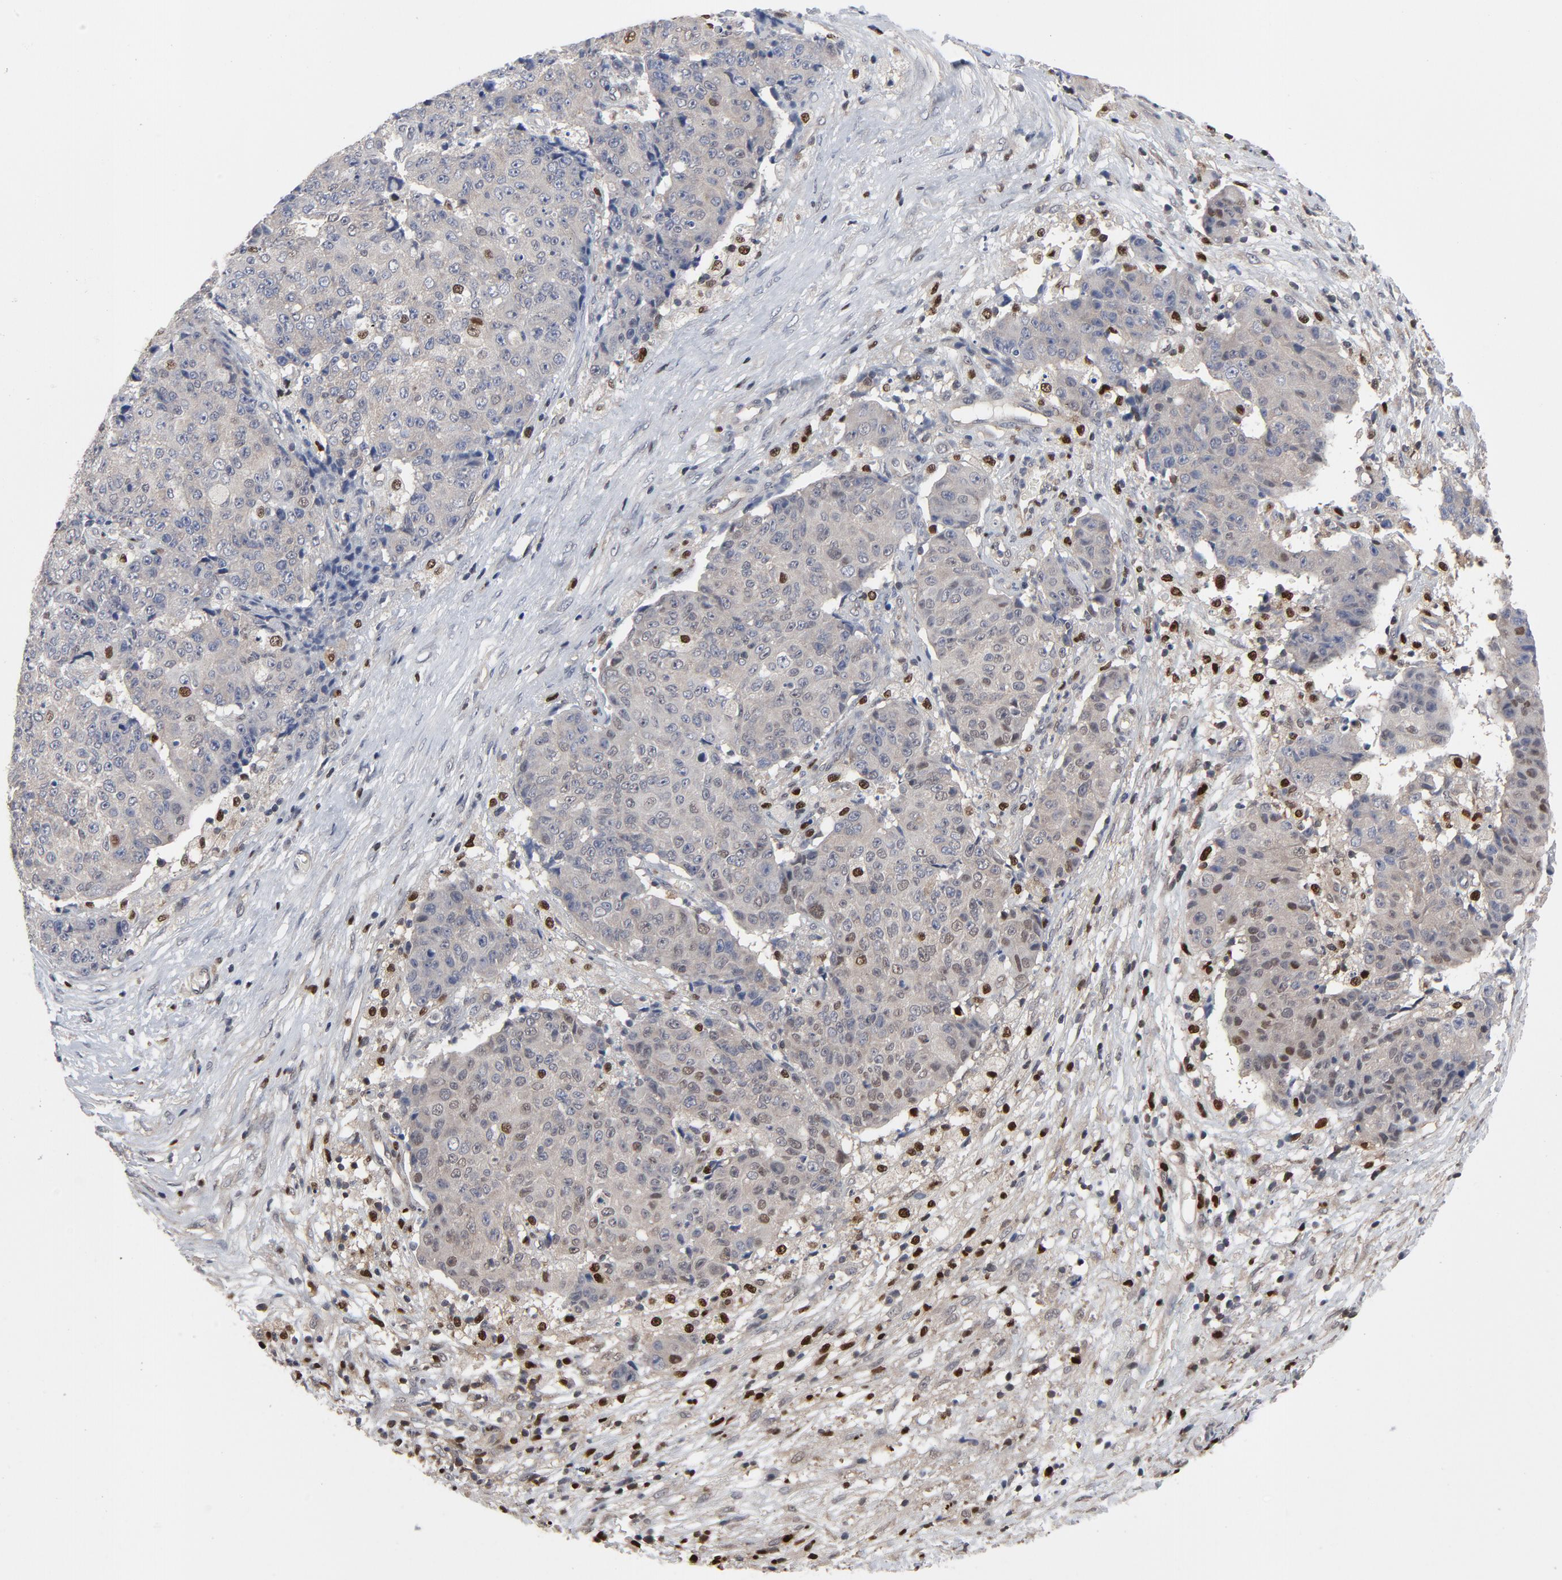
{"staining": {"intensity": "moderate", "quantity": "<25%", "location": "cytoplasmic/membranous"}, "tissue": "ovarian cancer", "cell_type": "Tumor cells", "image_type": "cancer", "snomed": [{"axis": "morphology", "description": "Carcinoma, endometroid"}, {"axis": "topography", "description": "Ovary"}], "caption": "Ovarian endometroid carcinoma stained with a brown dye reveals moderate cytoplasmic/membranous positive expression in approximately <25% of tumor cells.", "gene": "NFKB1", "patient": {"sex": "female", "age": 42}}